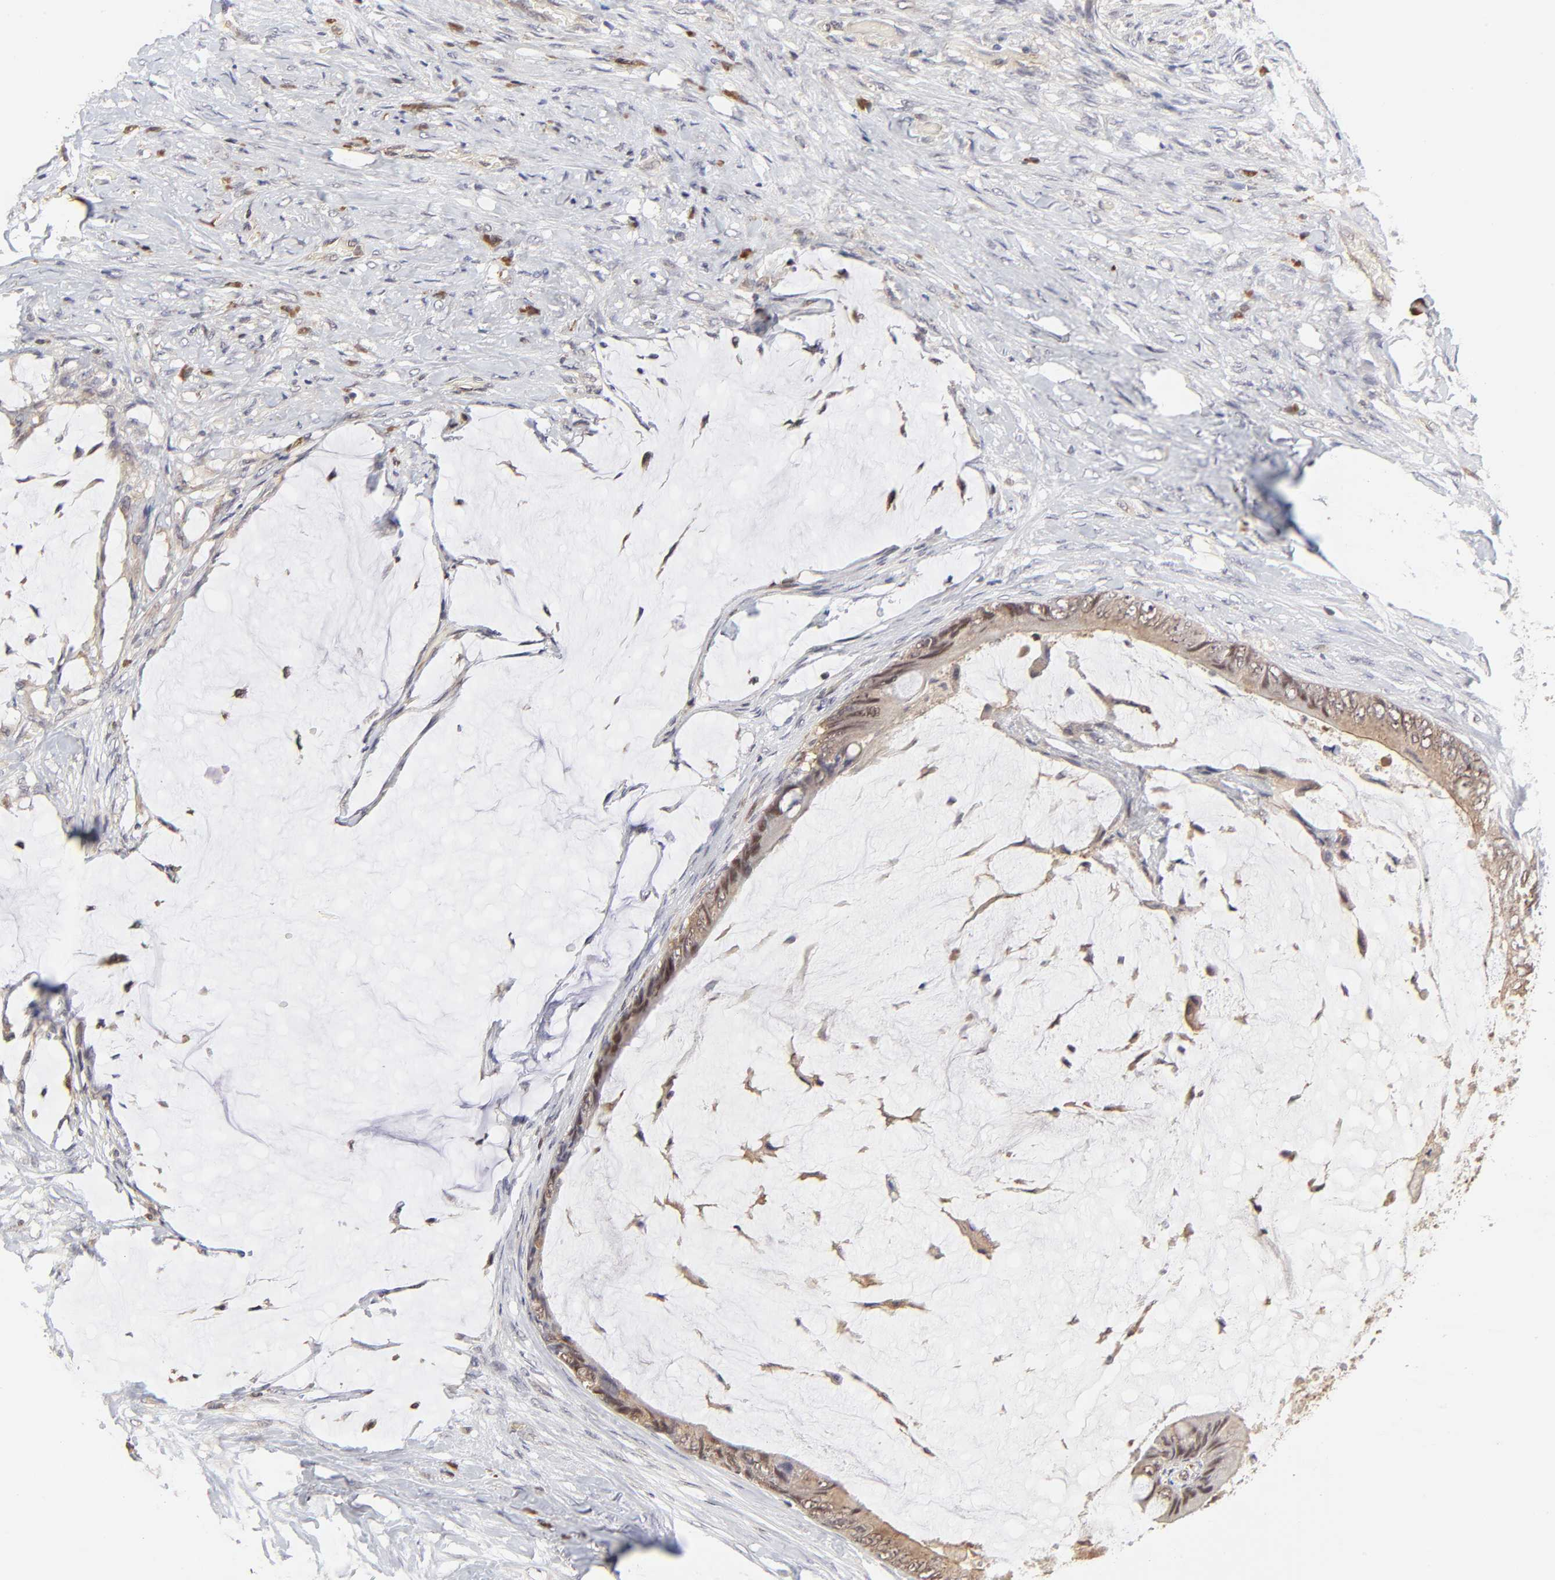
{"staining": {"intensity": "weak", "quantity": ">75%", "location": "cytoplasmic/membranous"}, "tissue": "colorectal cancer", "cell_type": "Tumor cells", "image_type": "cancer", "snomed": [{"axis": "morphology", "description": "Normal tissue, NOS"}, {"axis": "morphology", "description": "Adenocarcinoma, NOS"}, {"axis": "topography", "description": "Rectum"}, {"axis": "topography", "description": "Peripheral nerve tissue"}], "caption": "A histopathology image showing weak cytoplasmic/membranous positivity in approximately >75% of tumor cells in colorectal cancer, as visualized by brown immunohistochemical staining.", "gene": "CASP3", "patient": {"sex": "female", "age": 77}}